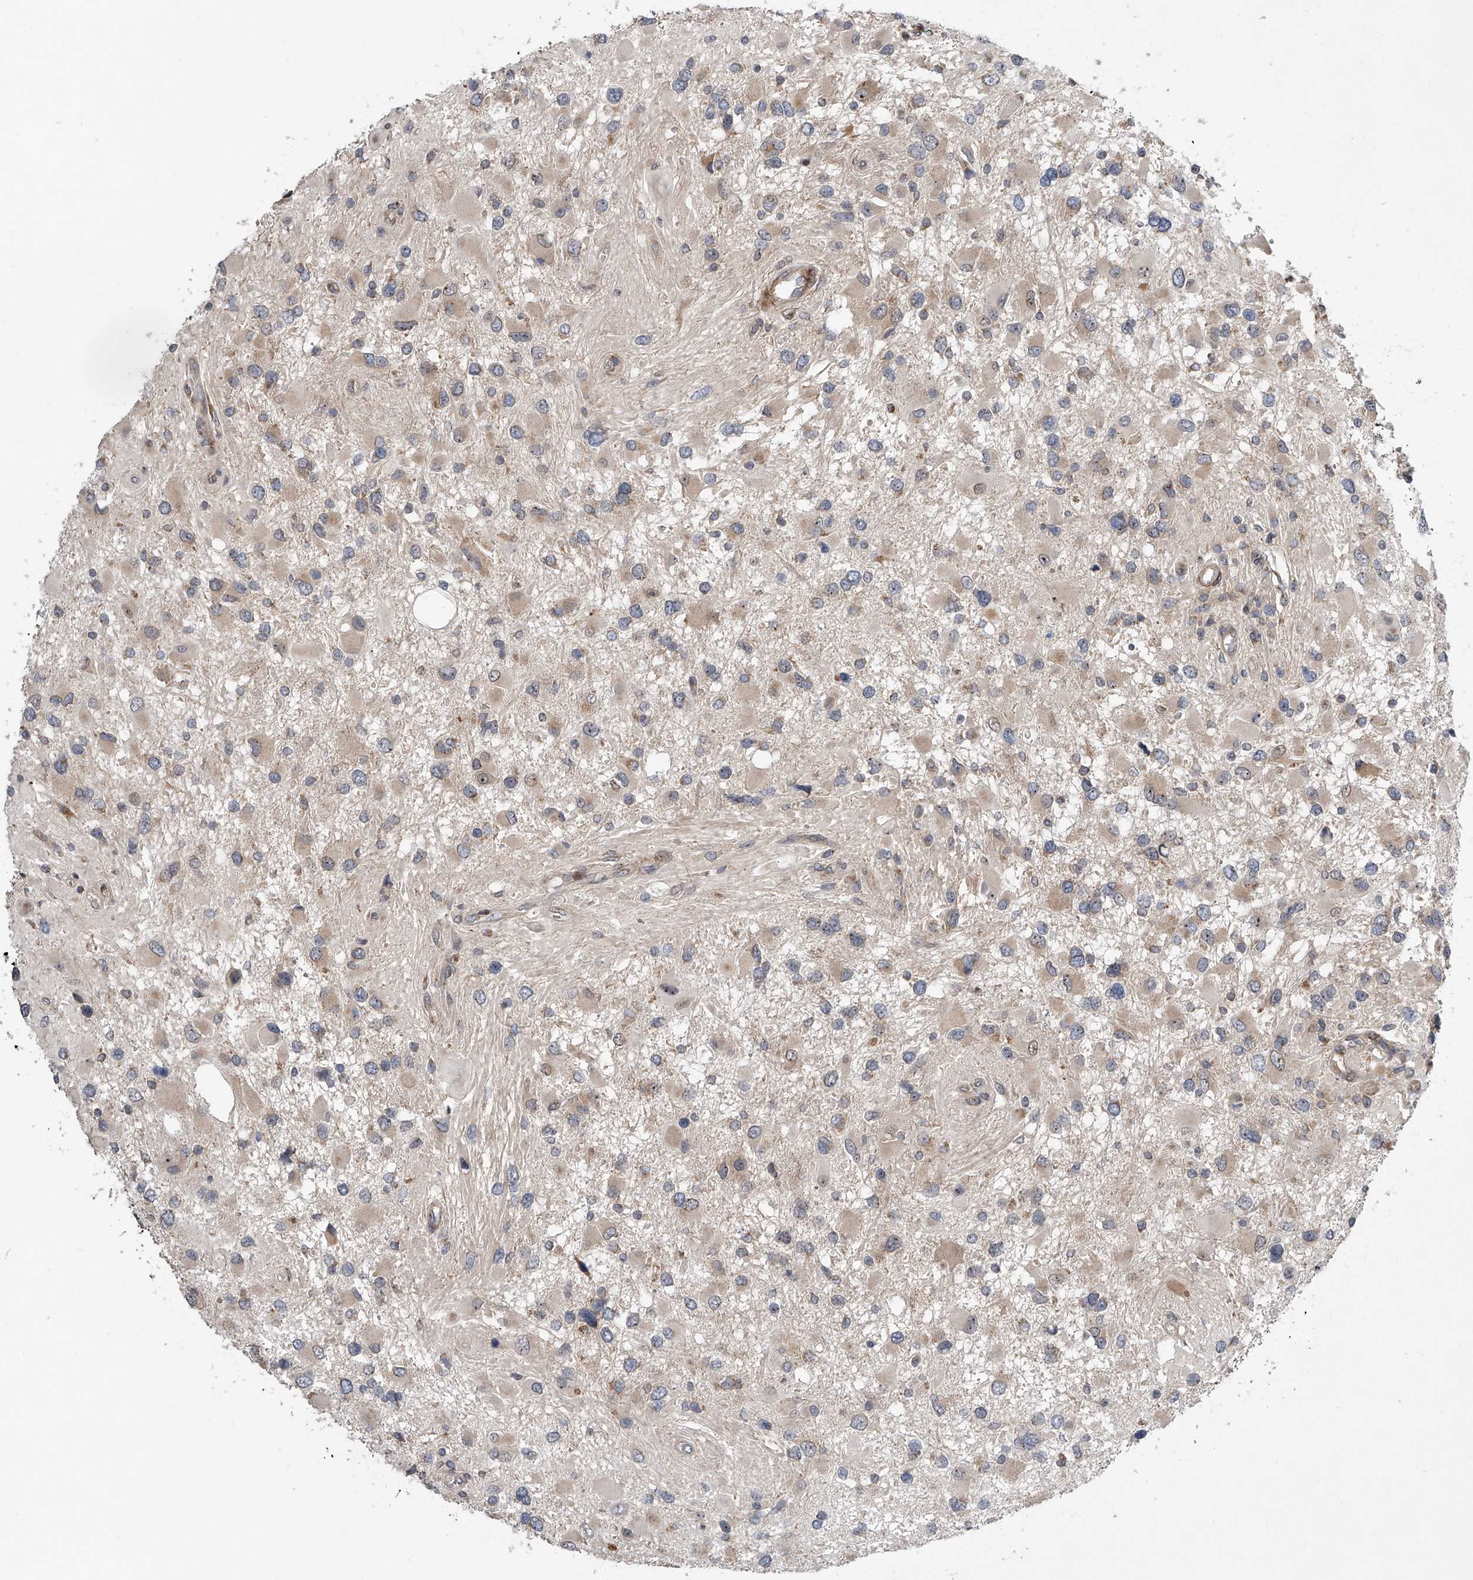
{"staining": {"intensity": "negative", "quantity": "none", "location": "none"}, "tissue": "glioma", "cell_type": "Tumor cells", "image_type": "cancer", "snomed": [{"axis": "morphology", "description": "Glioma, malignant, High grade"}, {"axis": "topography", "description": "Brain"}], "caption": "IHC of glioma demonstrates no expression in tumor cells.", "gene": "DLGAP2", "patient": {"sex": "male", "age": 53}}